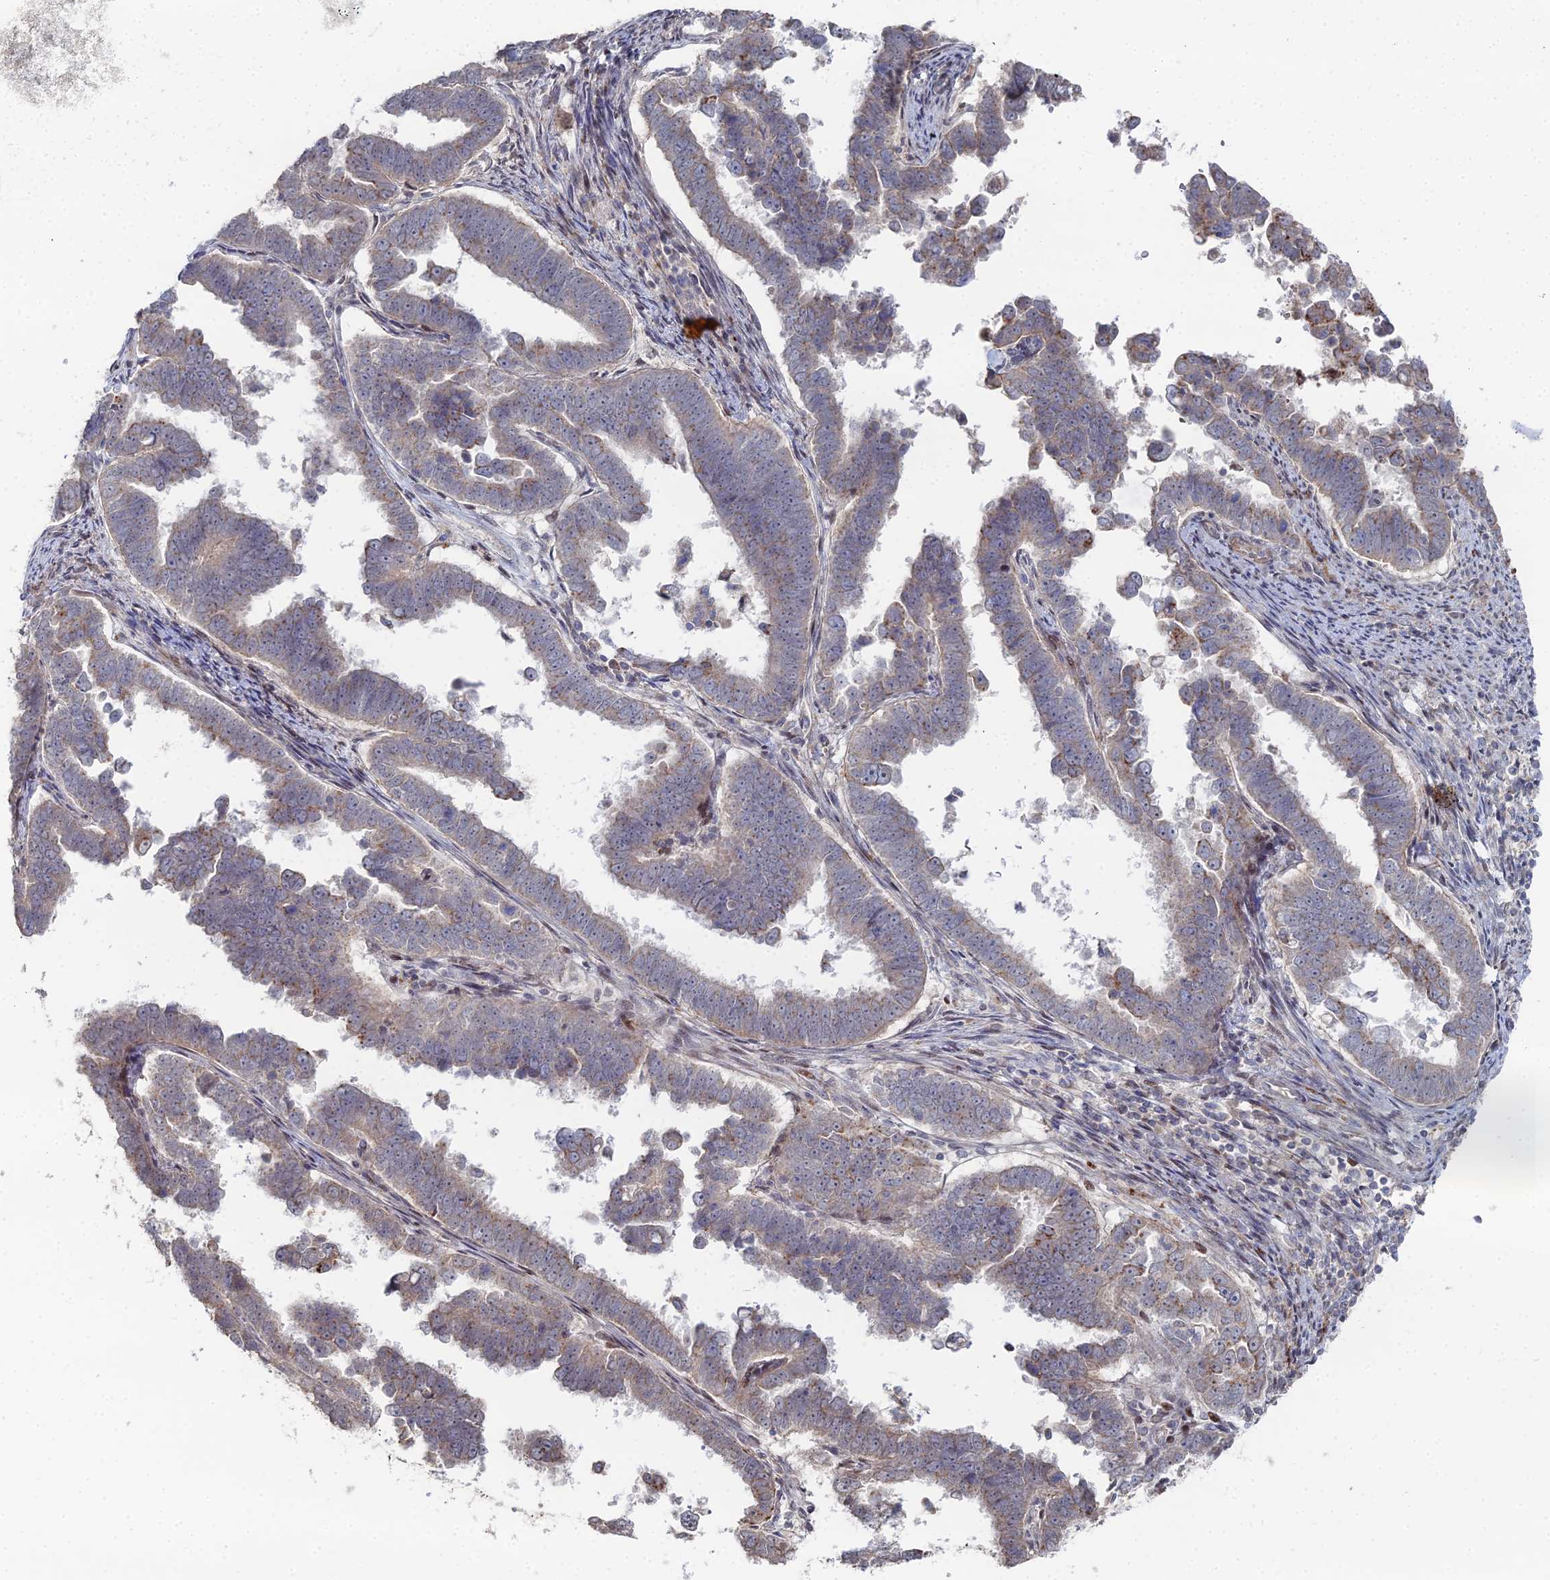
{"staining": {"intensity": "weak", "quantity": "25%-75%", "location": "cytoplasmic/membranous"}, "tissue": "endometrial cancer", "cell_type": "Tumor cells", "image_type": "cancer", "snomed": [{"axis": "morphology", "description": "Adenocarcinoma, NOS"}, {"axis": "topography", "description": "Endometrium"}], "caption": "Immunohistochemistry (IHC) micrograph of endometrial cancer stained for a protein (brown), which displays low levels of weak cytoplasmic/membranous expression in about 25%-75% of tumor cells.", "gene": "SGMS1", "patient": {"sex": "female", "age": 75}}